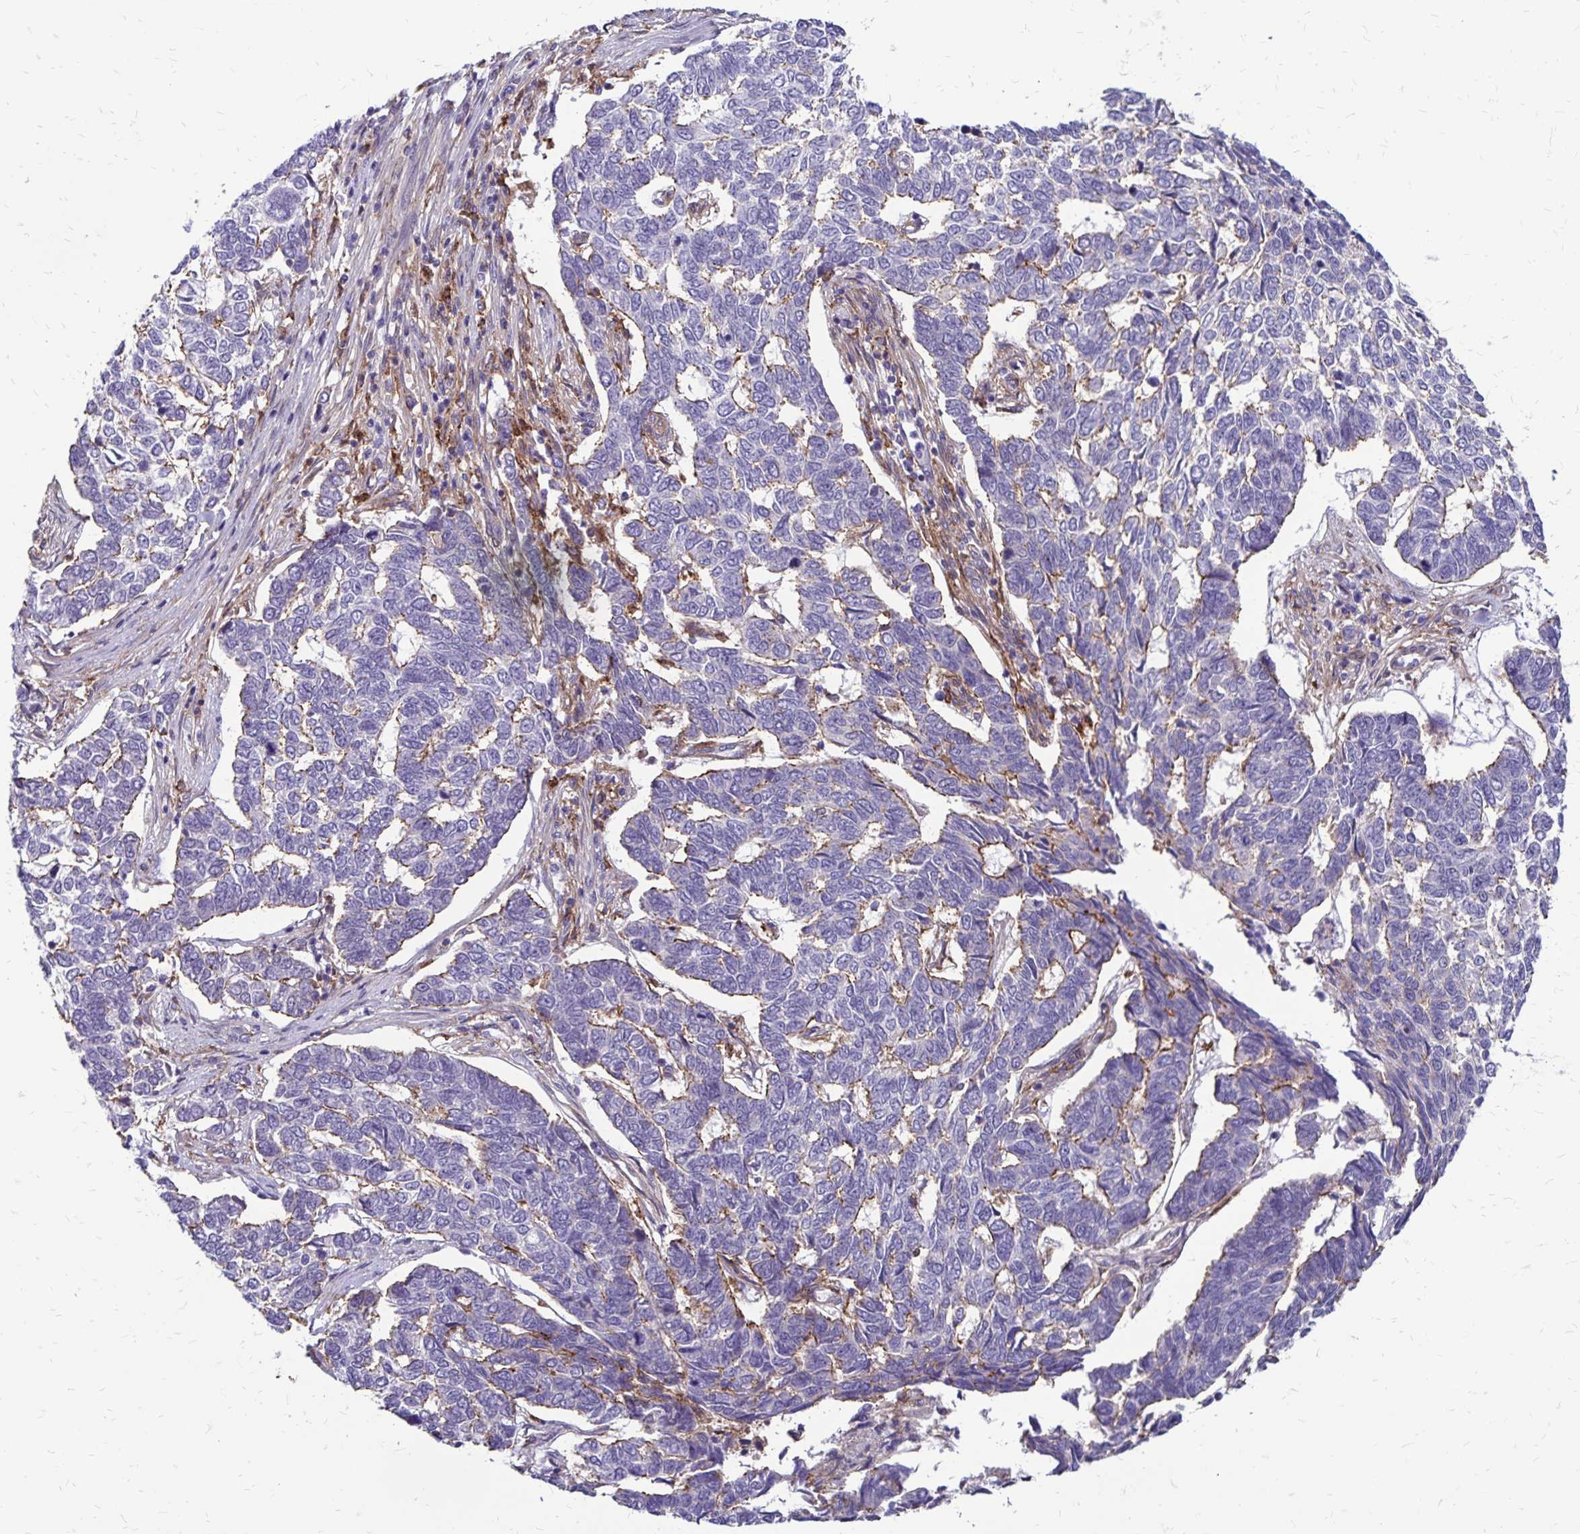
{"staining": {"intensity": "weak", "quantity": "<25%", "location": "cytoplasmic/membranous"}, "tissue": "skin cancer", "cell_type": "Tumor cells", "image_type": "cancer", "snomed": [{"axis": "morphology", "description": "Basal cell carcinoma"}, {"axis": "topography", "description": "Skin"}], "caption": "IHC micrograph of human skin cancer stained for a protein (brown), which demonstrates no staining in tumor cells.", "gene": "TNS3", "patient": {"sex": "female", "age": 65}}